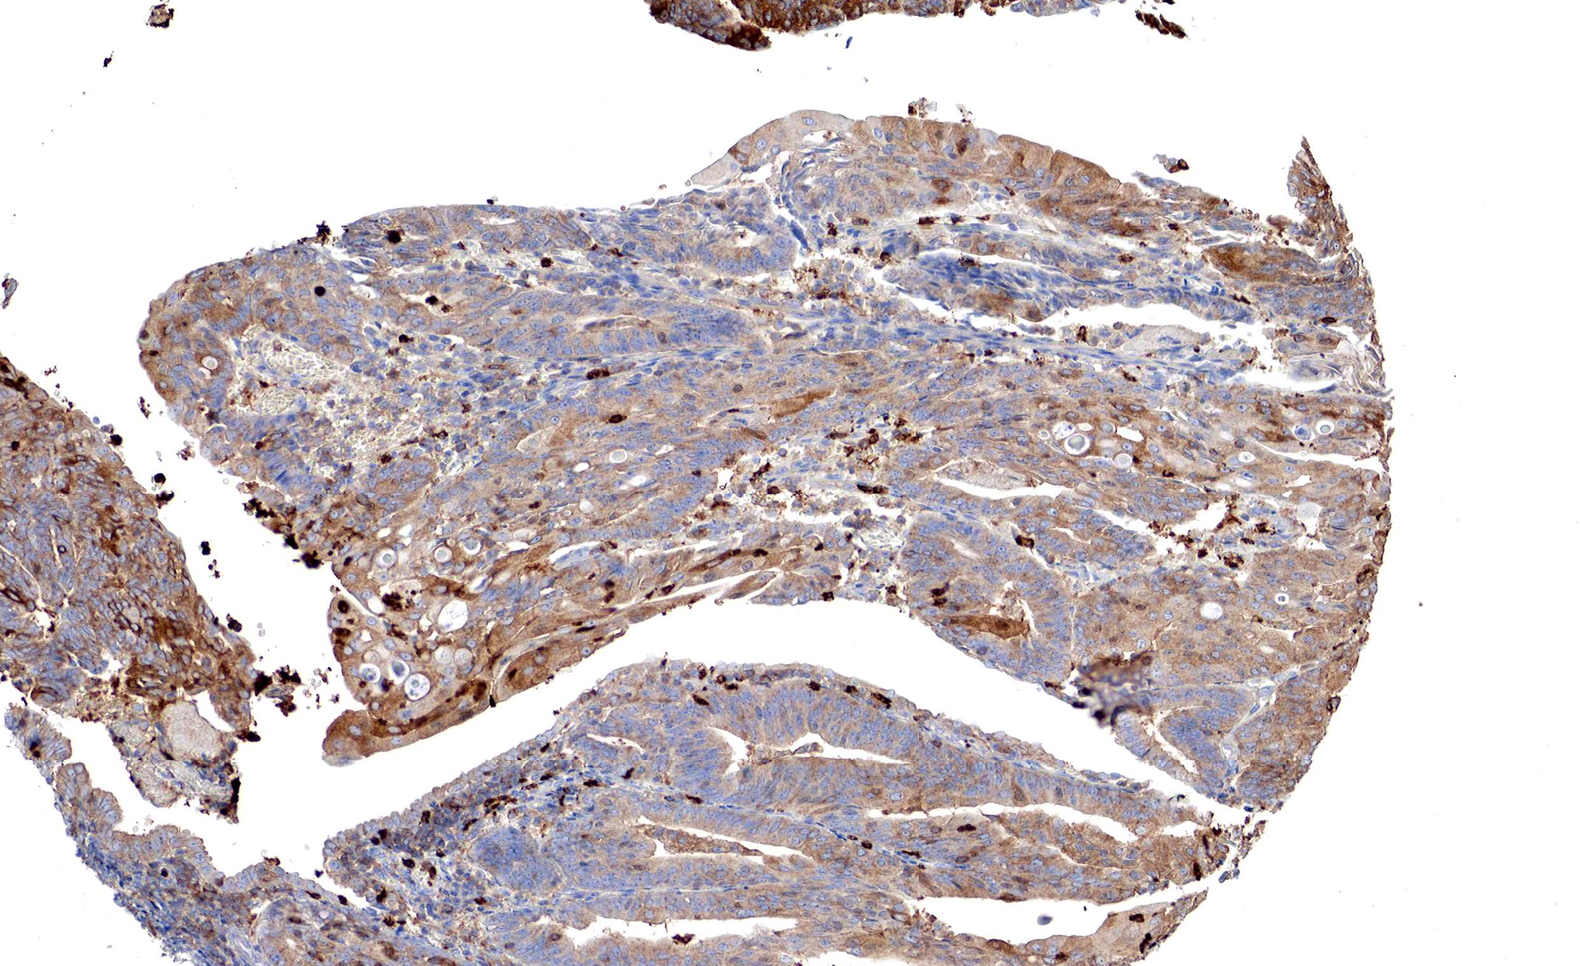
{"staining": {"intensity": "moderate", "quantity": ">75%", "location": "cytoplasmic/membranous"}, "tissue": "endometrial cancer", "cell_type": "Tumor cells", "image_type": "cancer", "snomed": [{"axis": "morphology", "description": "Adenocarcinoma, NOS"}, {"axis": "topography", "description": "Endometrium"}], "caption": "Immunohistochemical staining of human adenocarcinoma (endometrial) displays medium levels of moderate cytoplasmic/membranous protein positivity in approximately >75% of tumor cells.", "gene": "G6PD", "patient": {"sex": "female", "age": 56}}